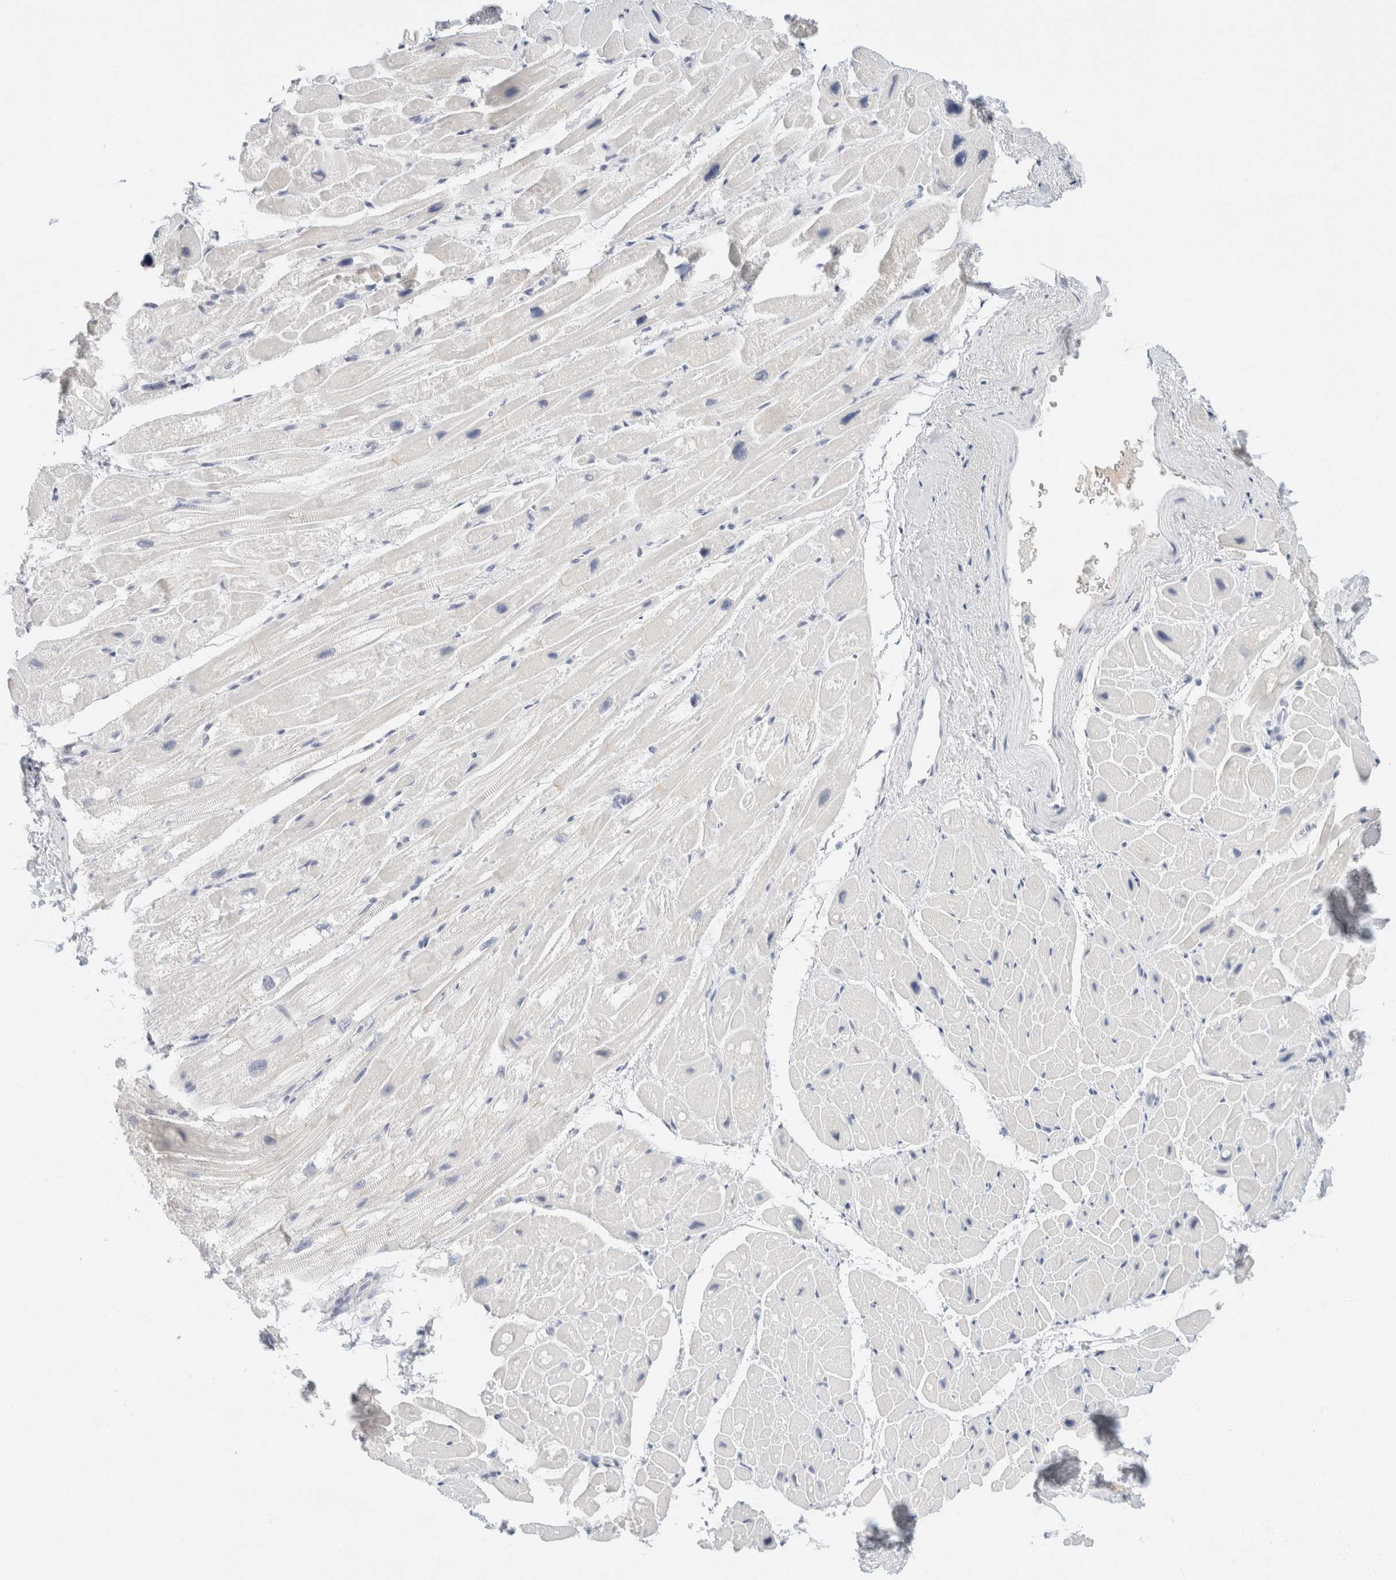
{"staining": {"intensity": "negative", "quantity": "none", "location": "none"}, "tissue": "heart muscle", "cell_type": "Cardiomyocytes", "image_type": "normal", "snomed": [{"axis": "morphology", "description": "Normal tissue, NOS"}, {"axis": "topography", "description": "Heart"}], "caption": "IHC histopathology image of benign human heart muscle stained for a protein (brown), which reveals no expression in cardiomyocytes.", "gene": "KRT20", "patient": {"sex": "male", "age": 49}}